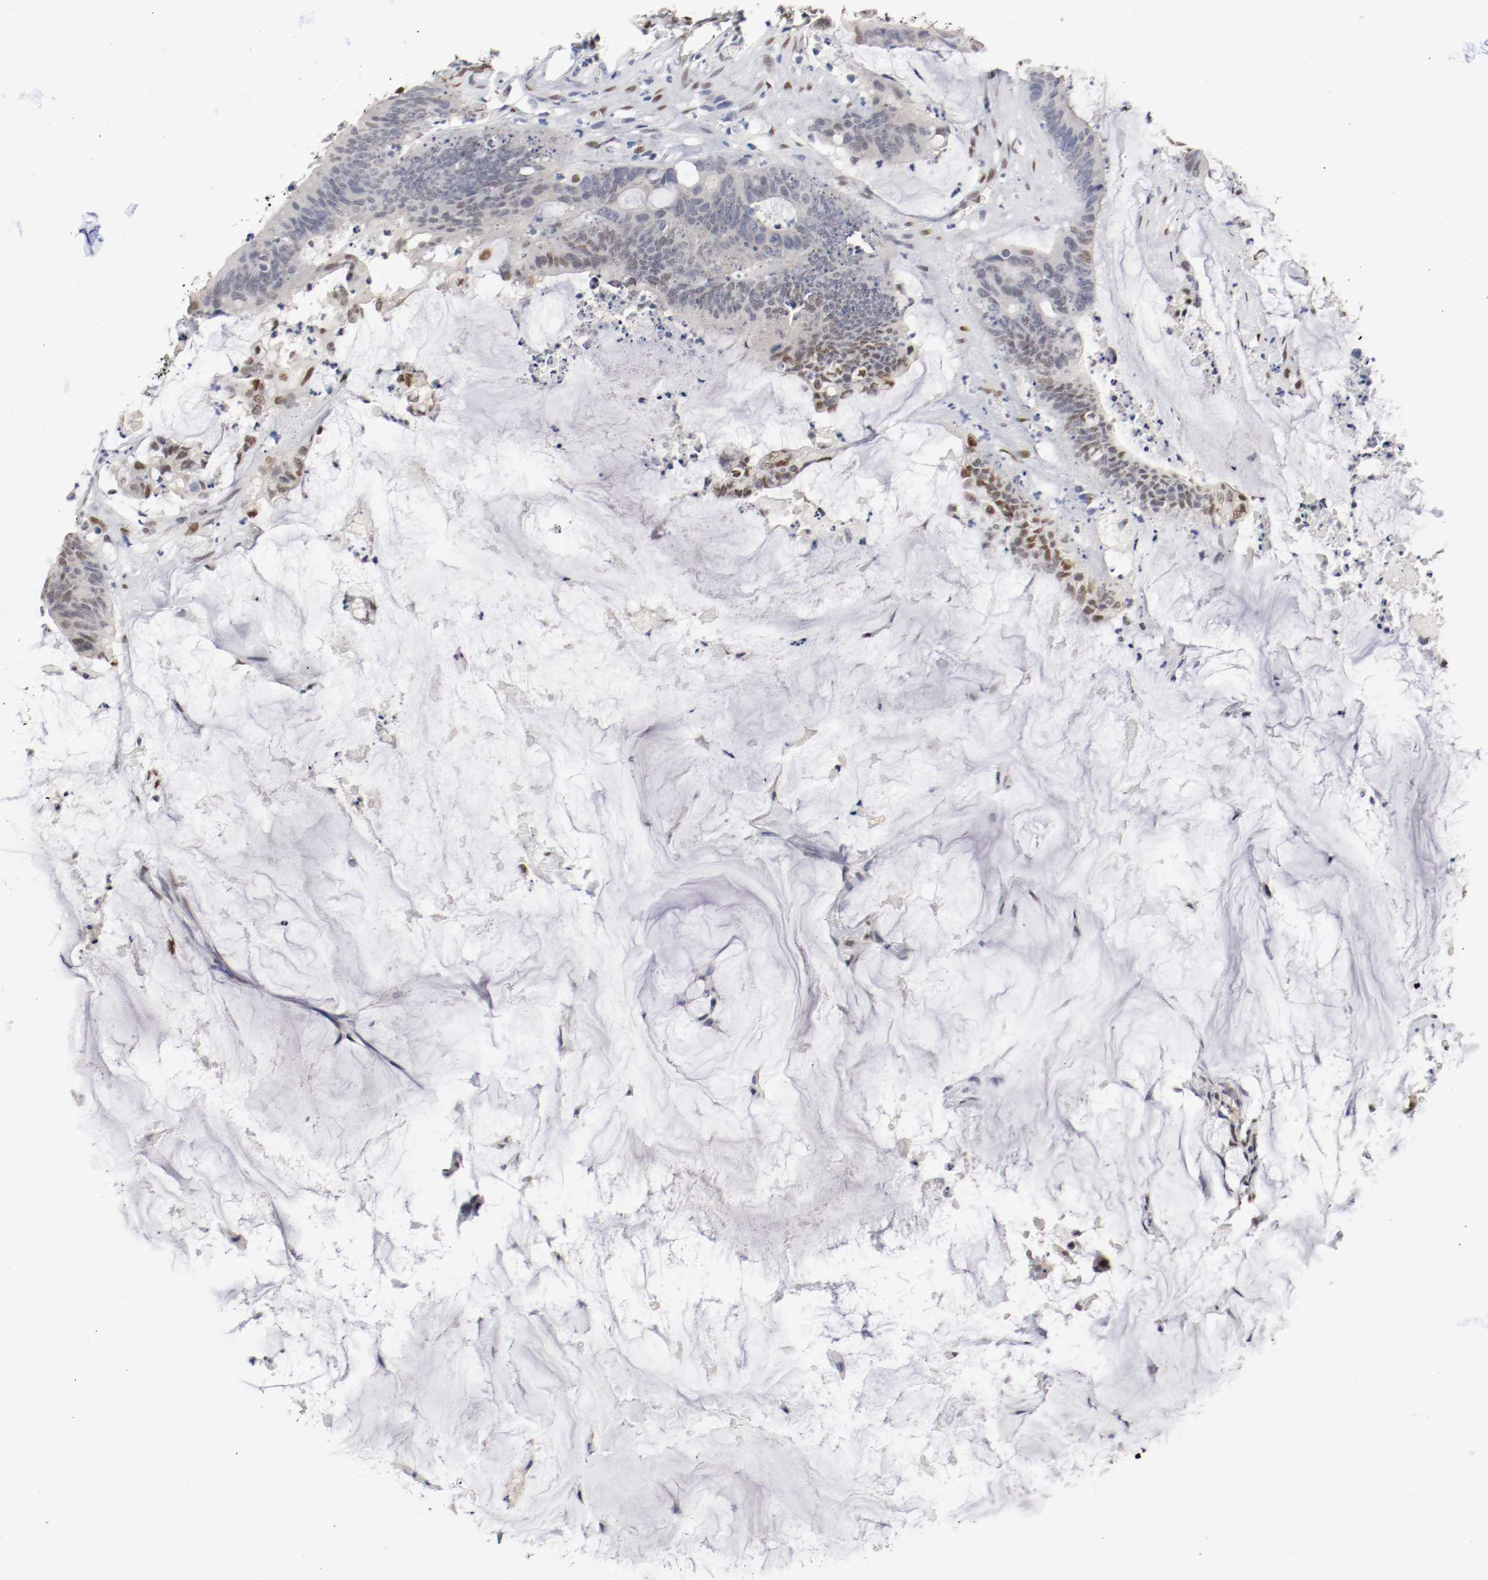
{"staining": {"intensity": "moderate", "quantity": "<25%", "location": "nuclear"}, "tissue": "colorectal cancer", "cell_type": "Tumor cells", "image_type": "cancer", "snomed": [{"axis": "morphology", "description": "Adenocarcinoma, NOS"}, {"axis": "topography", "description": "Rectum"}], "caption": "Immunohistochemical staining of adenocarcinoma (colorectal) demonstrates low levels of moderate nuclear staining in about <25% of tumor cells. (Stains: DAB in brown, nuclei in blue, Microscopy: brightfield microscopy at high magnification).", "gene": "FOSL2", "patient": {"sex": "female", "age": 66}}